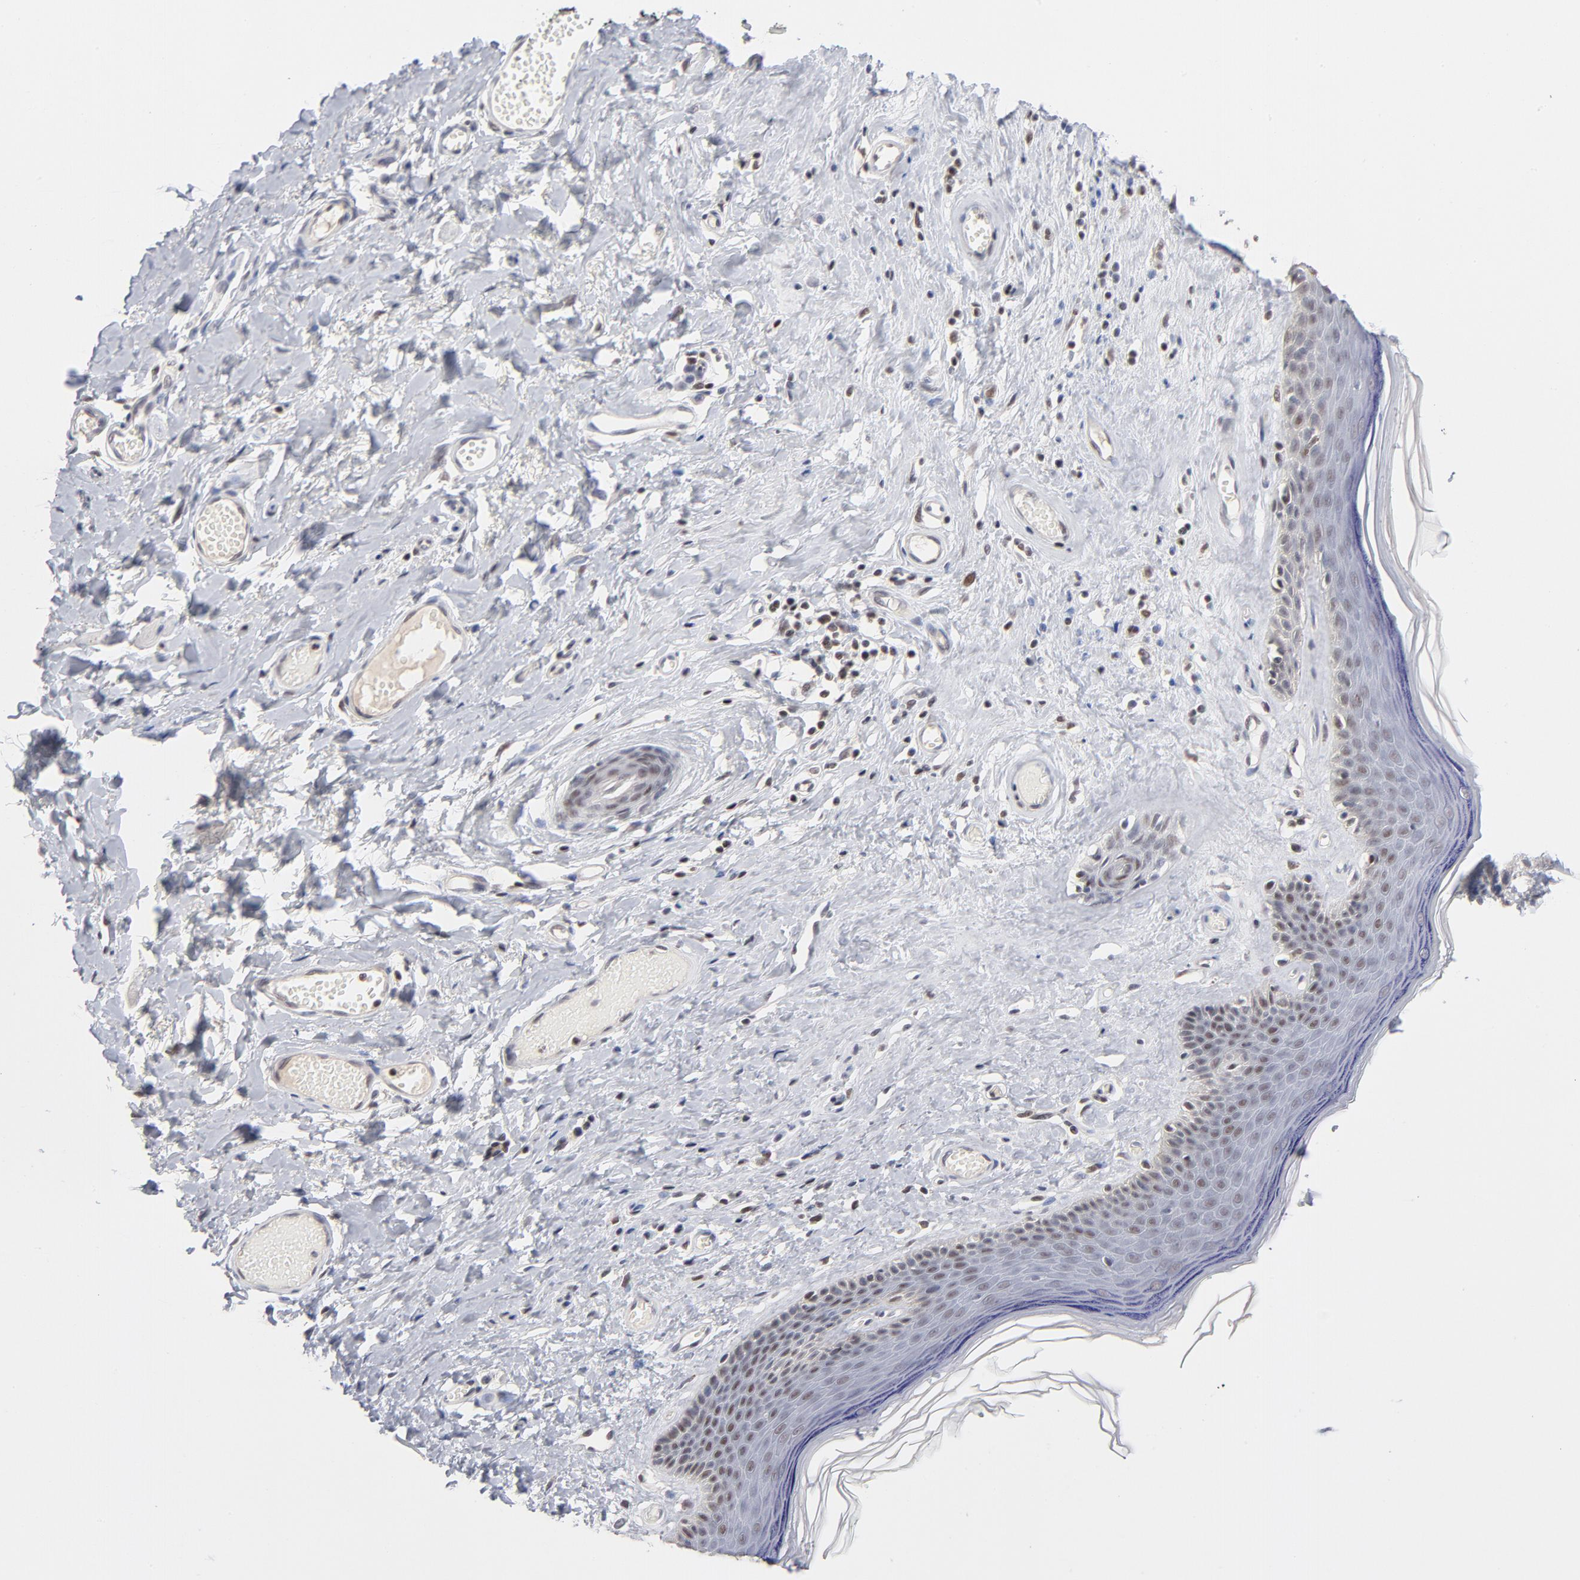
{"staining": {"intensity": "weak", "quantity": "25%-75%", "location": "nuclear"}, "tissue": "skin", "cell_type": "Epidermal cells", "image_type": "normal", "snomed": [{"axis": "morphology", "description": "Normal tissue, NOS"}, {"axis": "morphology", "description": "Inflammation, NOS"}, {"axis": "topography", "description": "Vulva"}], "caption": "Normal skin demonstrates weak nuclear positivity in about 25%-75% of epidermal cells.", "gene": "MAX", "patient": {"sex": "female", "age": 84}}